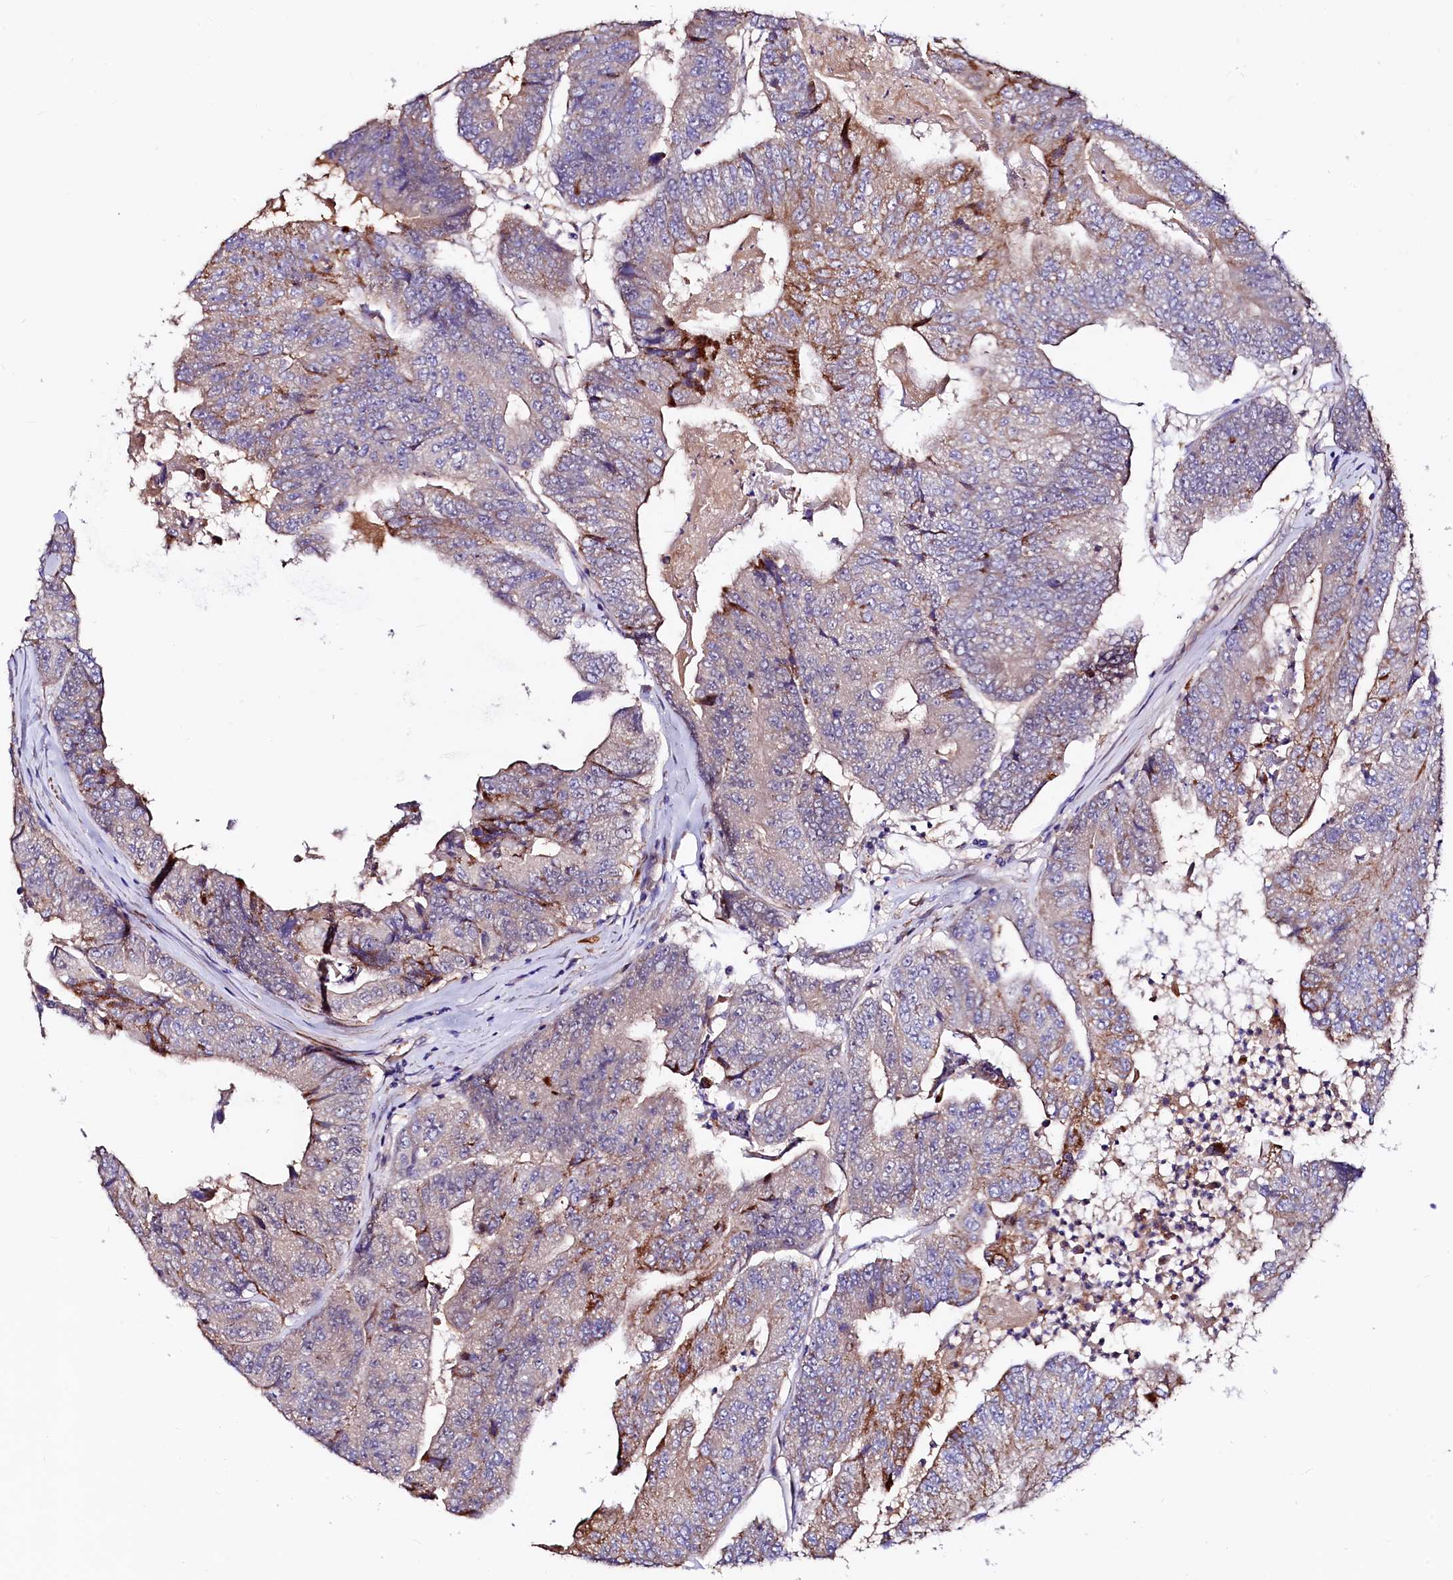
{"staining": {"intensity": "moderate", "quantity": "25%-75%", "location": "cytoplasmic/membranous"}, "tissue": "colorectal cancer", "cell_type": "Tumor cells", "image_type": "cancer", "snomed": [{"axis": "morphology", "description": "Adenocarcinoma, NOS"}, {"axis": "topography", "description": "Colon"}], "caption": "Protein staining displays moderate cytoplasmic/membranous expression in about 25%-75% of tumor cells in colorectal cancer (adenocarcinoma). (DAB (3,3'-diaminobenzidine) IHC, brown staining for protein, blue staining for nuclei).", "gene": "CIAO3", "patient": {"sex": "female", "age": 67}}